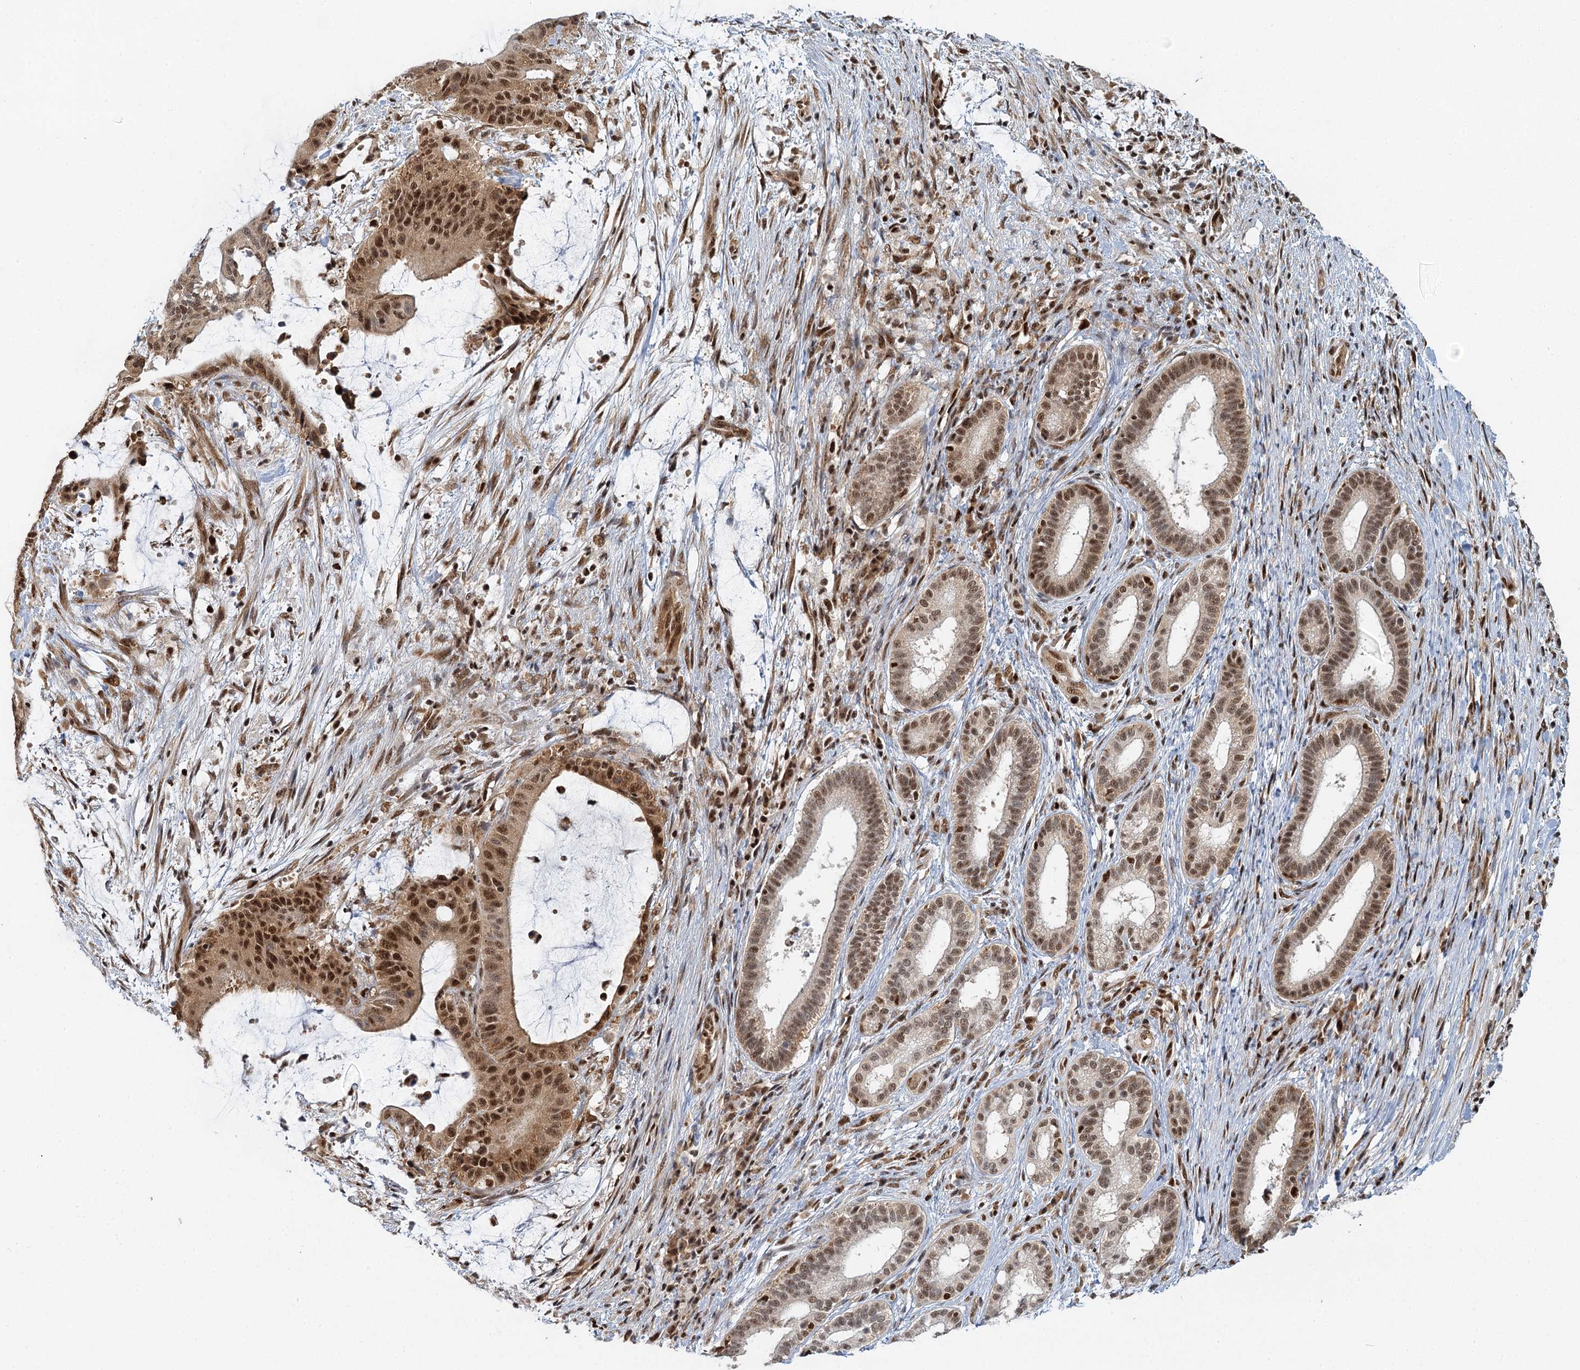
{"staining": {"intensity": "strong", "quantity": ">75%", "location": "nuclear"}, "tissue": "liver cancer", "cell_type": "Tumor cells", "image_type": "cancer", "snomed": [{"axis": "morphology", "description": "Normal tissue, NOS"}, {"axis": "morphology", "description": "Cholangiocarcinoma"}, {"axis": "topography", "description": "Liver"}, {"axis": "topography", "description": "Peripheral nerve tissue"}], "caption": "There is high levels of strong nuclear staining in tumor cells of liver cancer (cholangiocarcinoma), as demonstrated by immunohistochemical staining (brown color).", "gene": "GPATCH11", "patient": {"sex": "female", "age": 73}}